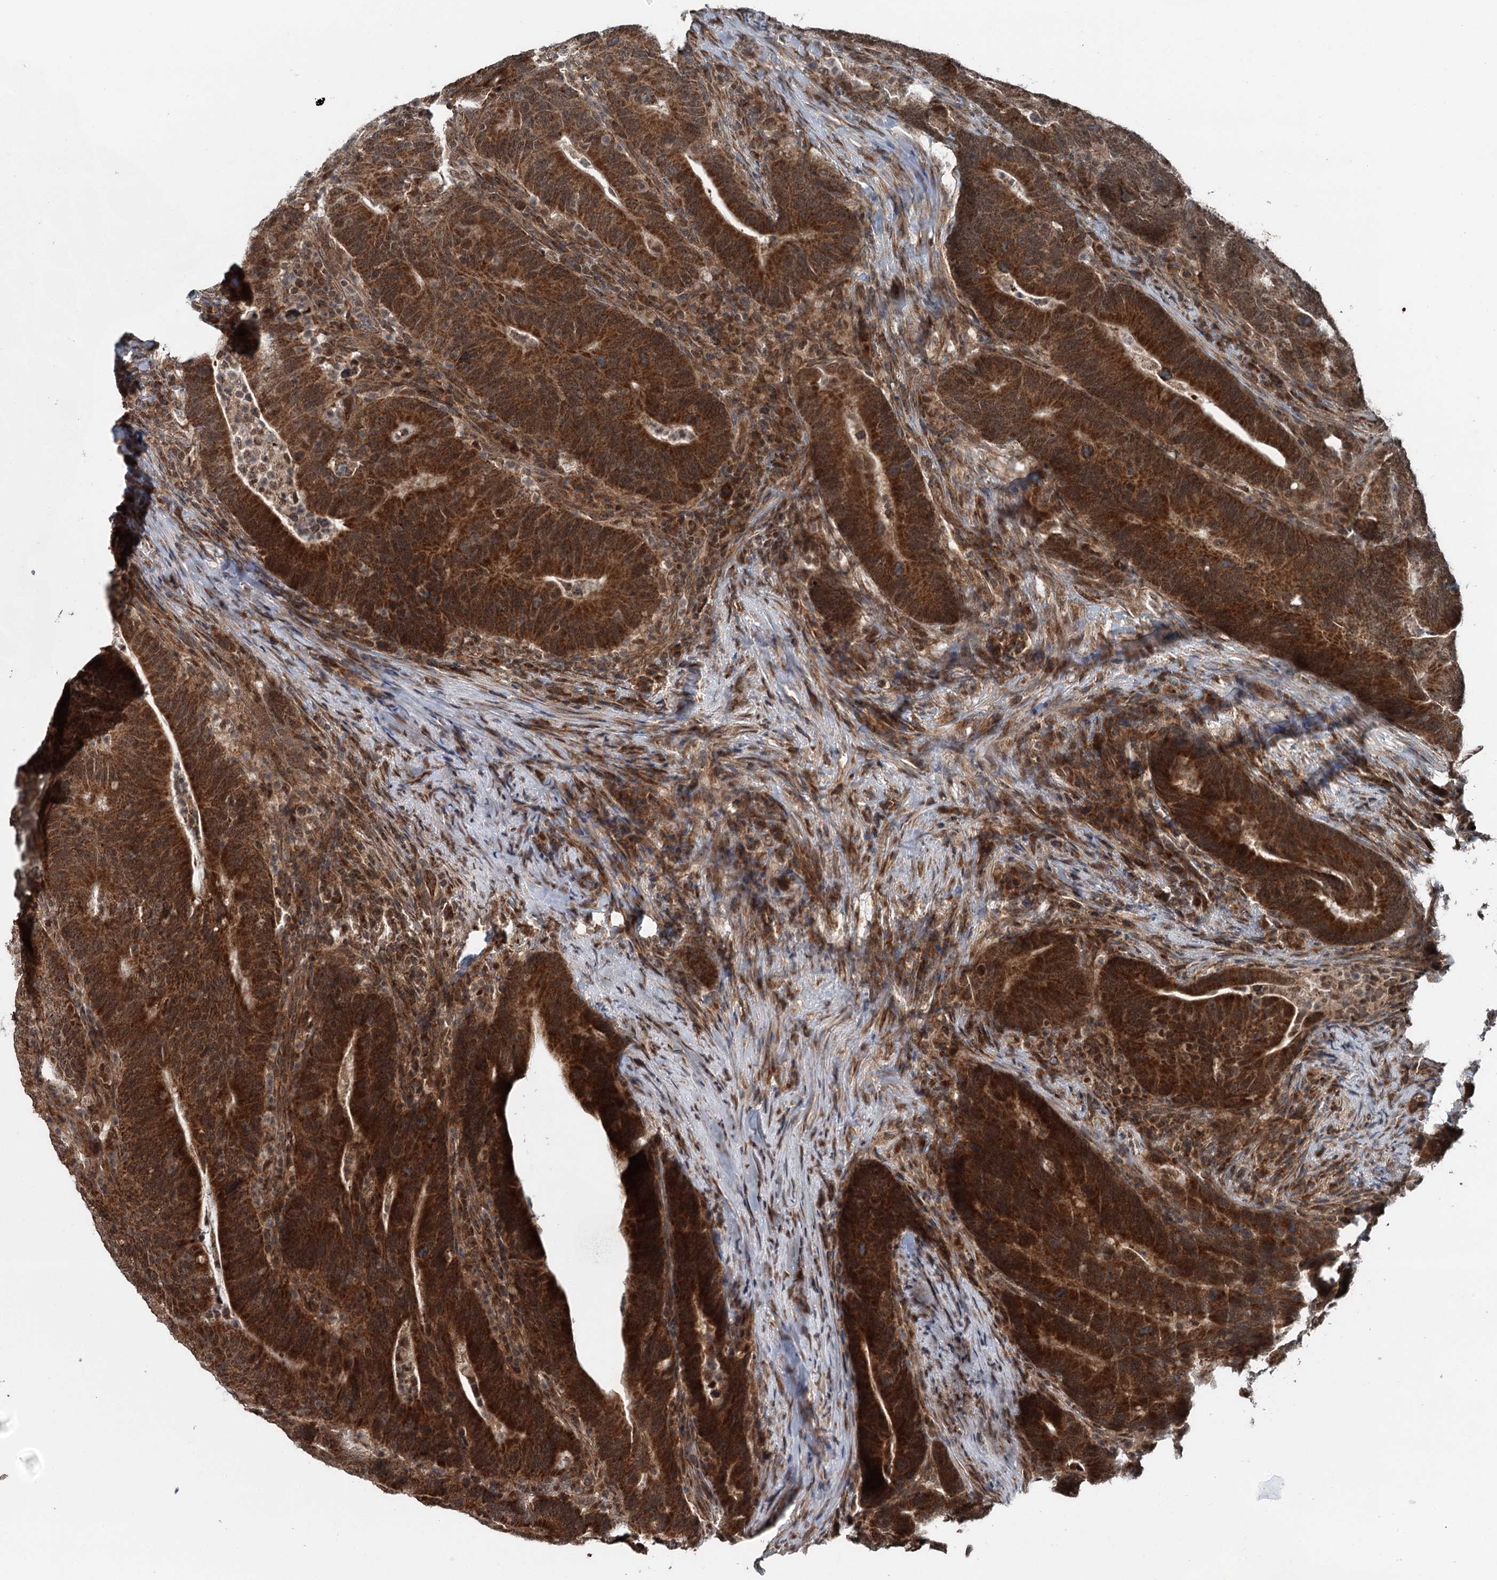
{"staining": {"intensity": "strong", "quantity": ">75%", "location": "cytoplasmic/membranous"}, "tissue": "colorectal cancer", "cell_type": "Tumor cells", "image_type": "cancer", "snomed": [{"axis": "morphology", "description": "Adenocarcinoma, NOS"}, {"axis": "topography", "description": "Colon"}], "caption": "The image shows a brown stain indicating the presence of a protein in the cytoplasmic/membranous of tumor cells in adenocarcinoma (colorectal). (DAB = brown stain, brightfield microscopy at high magnification).", "gene": "WAPL", "patient": {"sex": "female", "age": 66}}